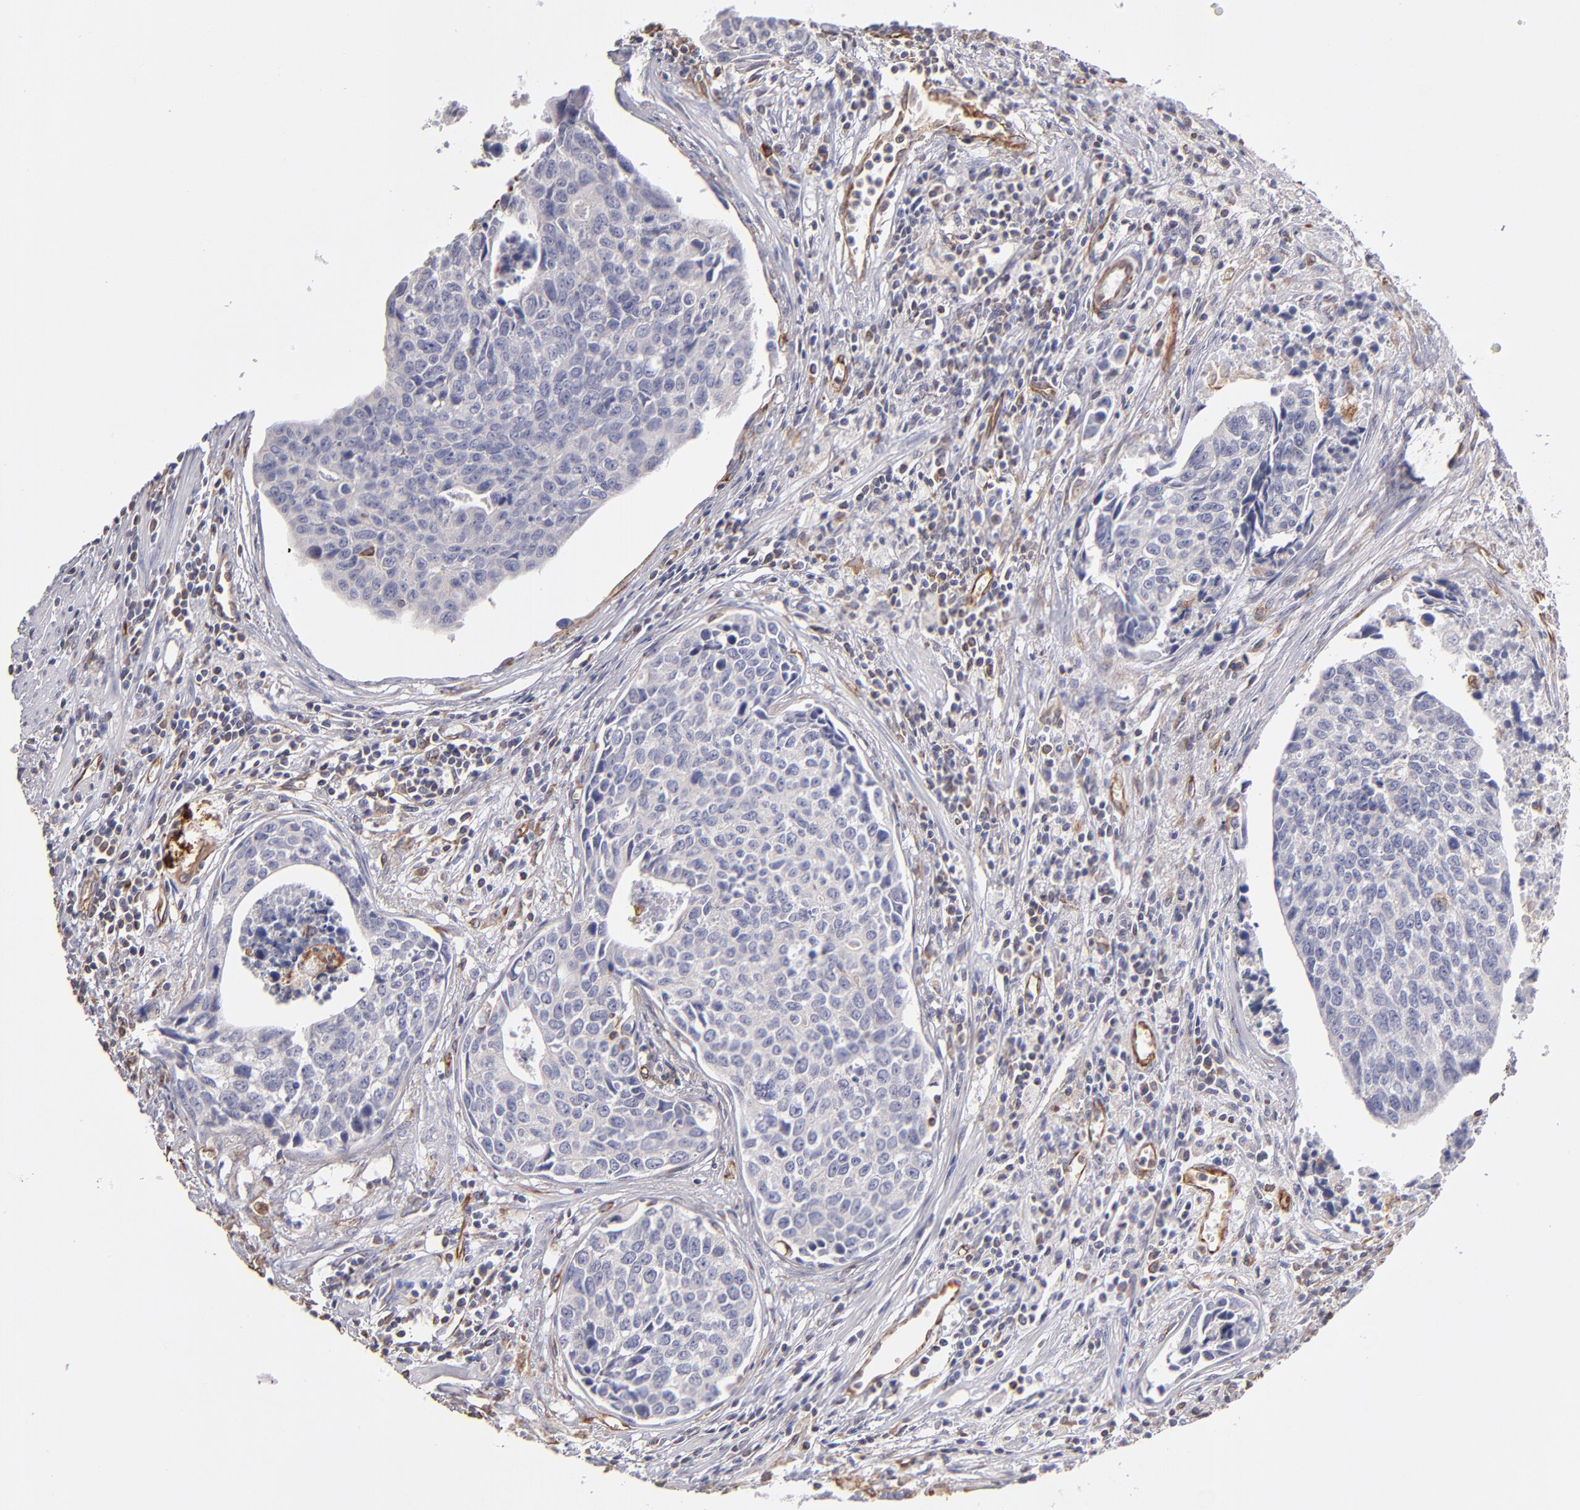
{"staining": {"intensity": "negative", "quantity": "none", "location": "none"}, "tissue": "urothelial cancer", "cell_type": "Tumor cells", "image_type": "cancer", "snomed": [{"axis": "morphology", "description": "Urothelial carcinoma, High grade"}, {"axis": "topography", "description": "Urinary bladder"}], "caption": "Protein analysis of urothelial cancer exhibits no significant expression in tumor cells.", "gene": "ABCC1", "patient": {"sex": "male", "age": 81}}